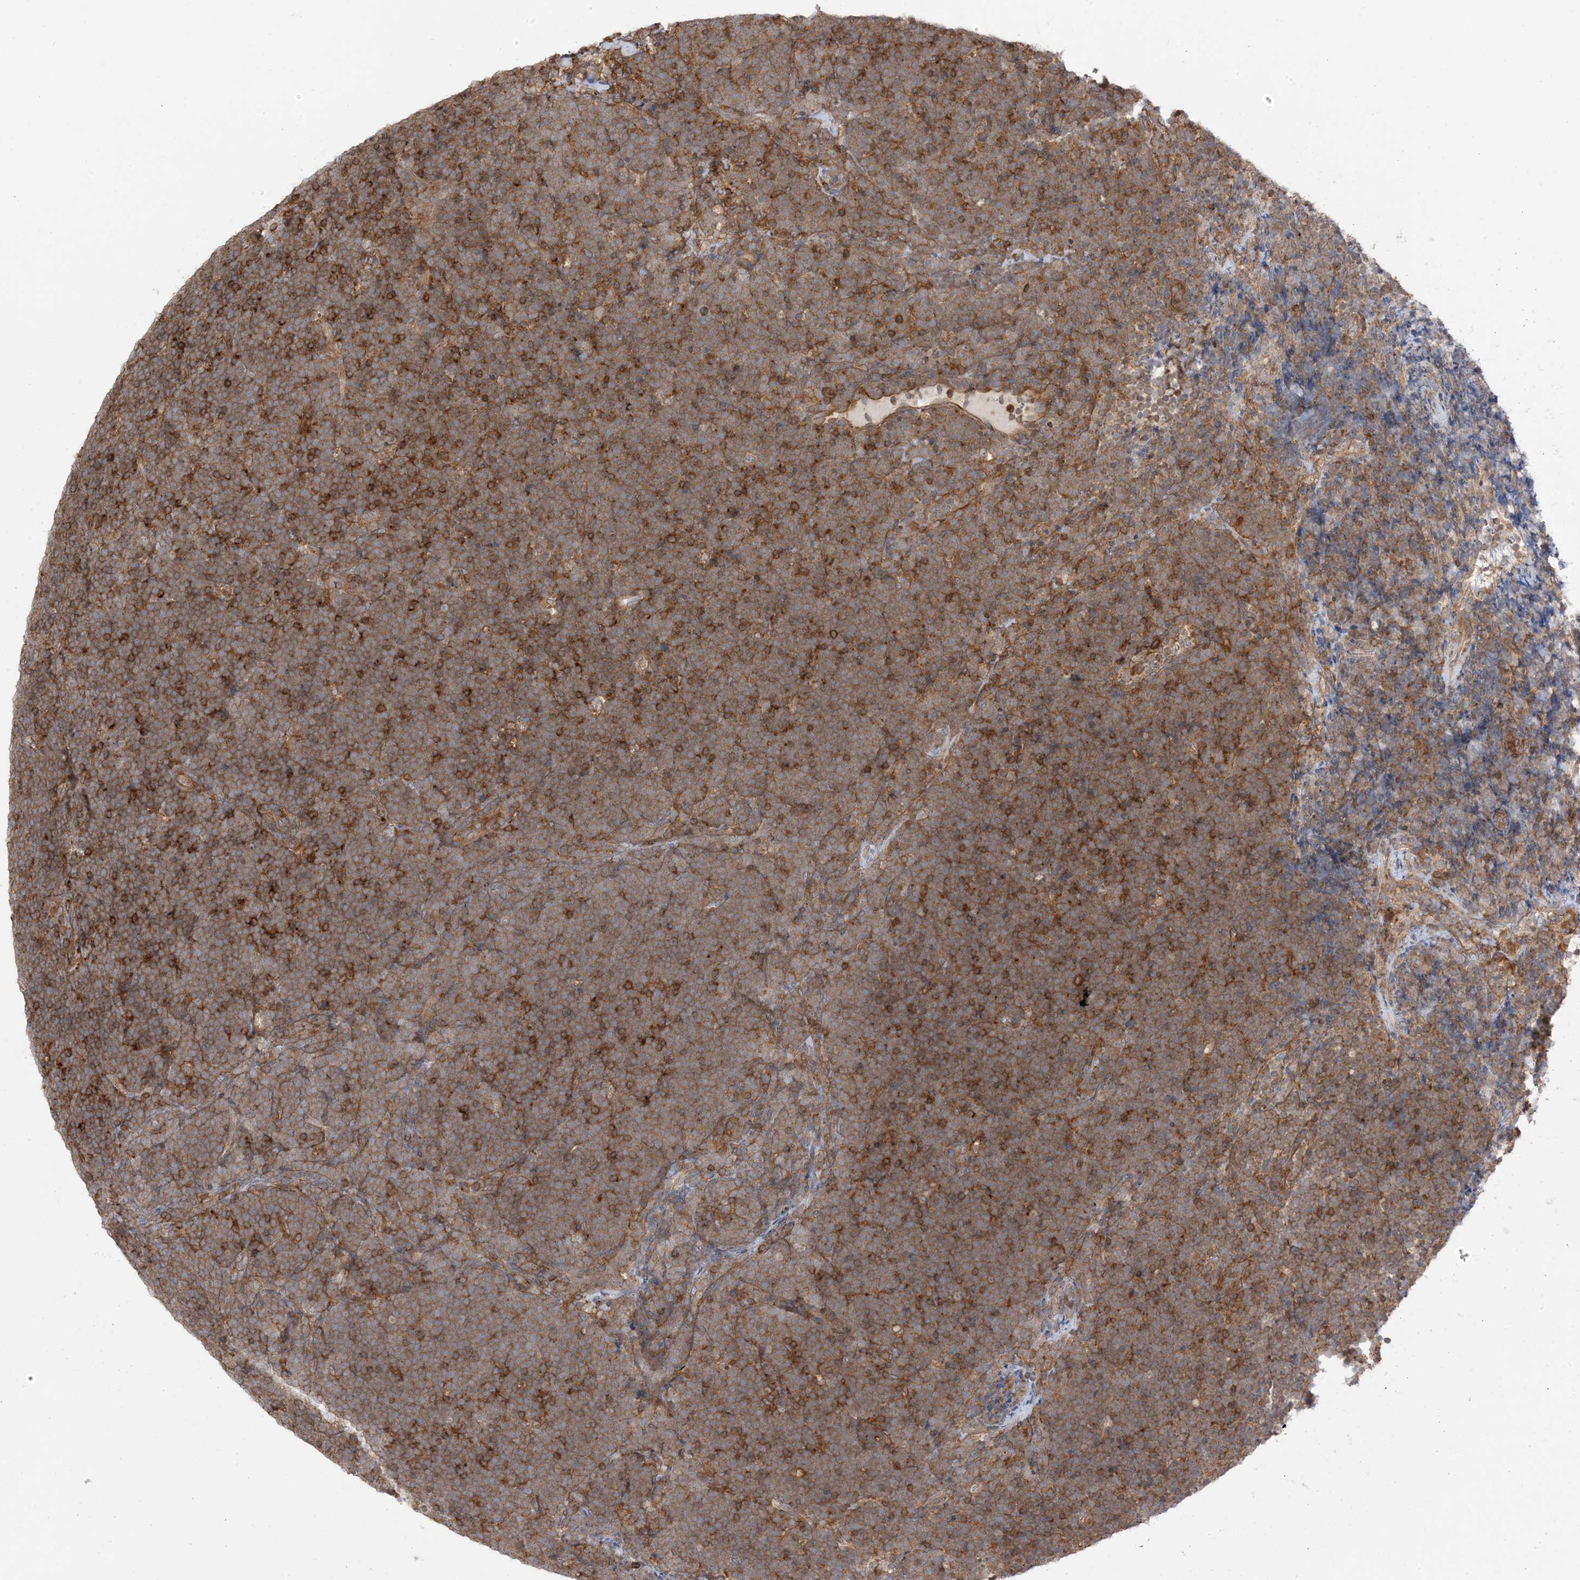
{"staining": {"intensity": "moderate", "quantity": ">75%", "location": "cytoplasmic/membranous"}, "tissue": "lymphoma", "cell_type": "Tumor cells", "image_type": "cancer", "snomed": [{"axis": "morphology", "description": "Malignant lymphoma, non-Hodgkin's type, High grade"}, {"axis": "topography", "description": "Lymph node"}], "caption": "Lymphoma tissue reveals moderate cytoplasmic/membranous positivity in approximately >75% of tumor cells, visualized by immunohistochemistry. Nuclei are stained in blue.", "gene": "CAPZB", "patient": {"sex": "male", "age": 13}}